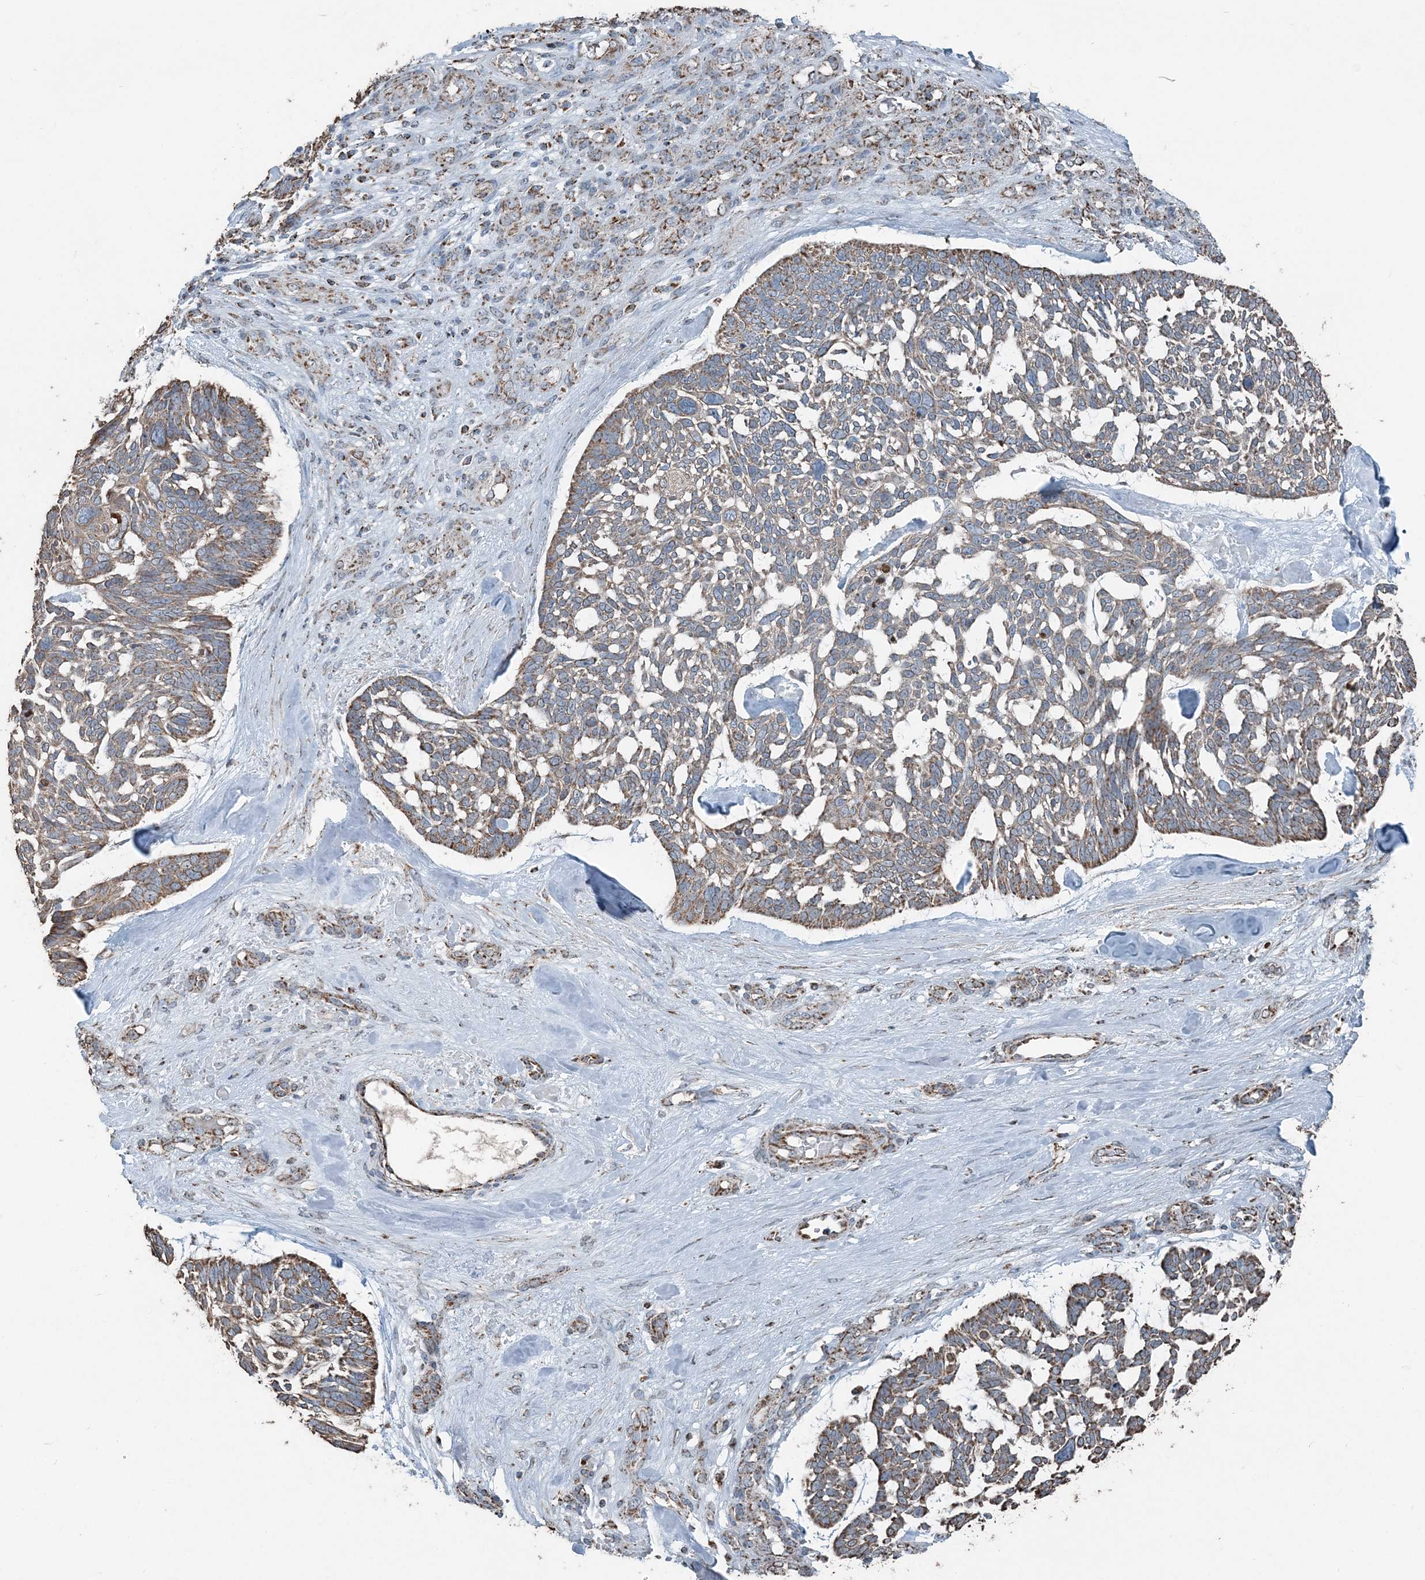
{"staining": {"intensity": "moderate", "quantity": ">75%", "location": "cytoplasmic/membranous"}, "tissue": "skin cancer", "cell_type": "Tumor cells", "image_type": "cancer", "snomed": [{"axis": "morphology", "description": "Basal cell carcinoma"}, {"axis": "topography", "description": "Skin"}], "caption": "DAB immunohistochemical staining of skin basal cell carcinoma demonstrates moderate cytoplasmic/membranous protein positivity in approximately >75% of tumor cells. (IHC, brightfield microscopy, high magnification).", "gene": "SUCLG1", "patient": {"sex": "male", "age": 88}}